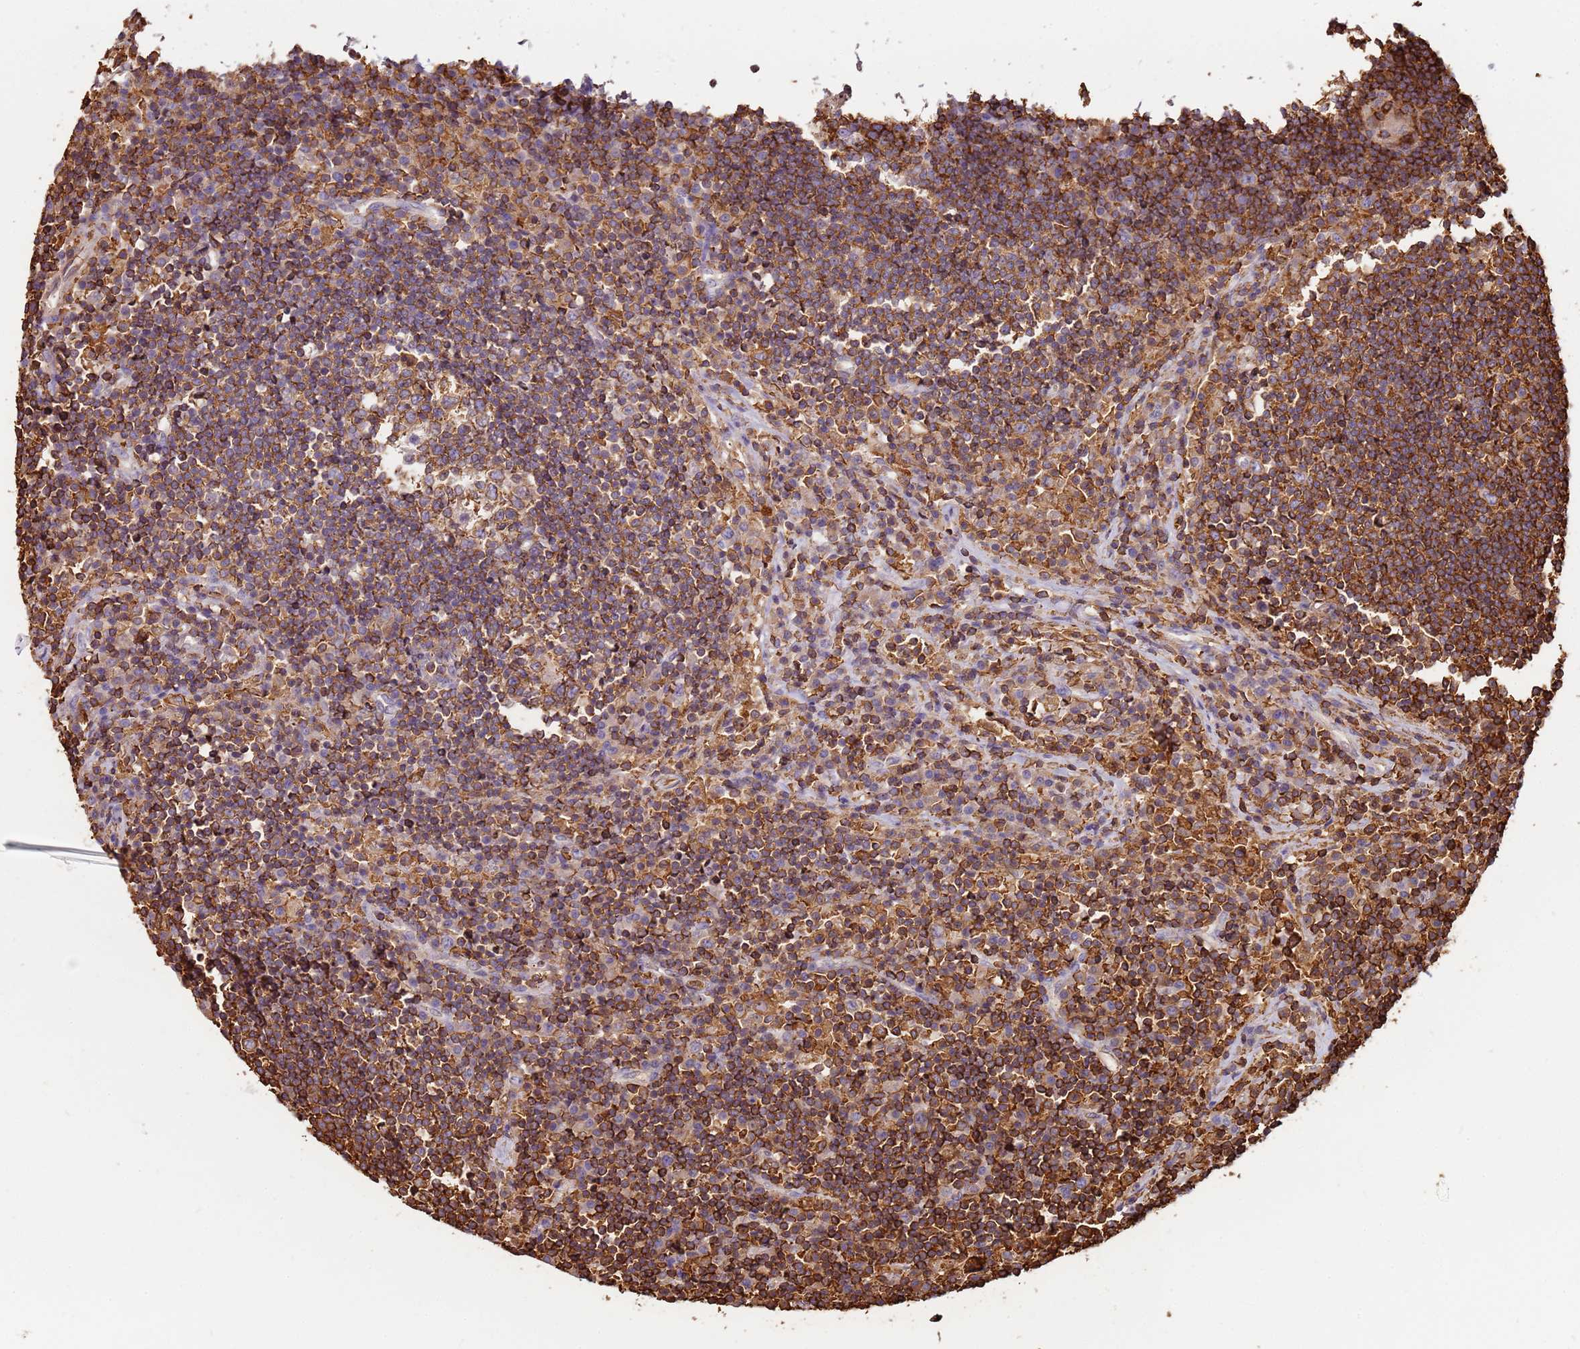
{"staining": {"intensity": "moderate", "quantity": ">75%", "location": "cytoplasmic/membranous"}, "tissue": "lymph node", "cell_type": "Germinal center cells", "image_type": "normal", "snomed": [{"axis": "morphology", "description": "Normal tissue, NOS"}, {"axis": "topography", "description": "Lymph node"}], "caption": "Immunohistochemical staining of benign human lymph node displays >75% levels of moderate cytoplasmic/membranous protein expression in approximately >75% of germinal center cells.", "gene": "OR6P1", "patient": {"sex": "female", "age": 53}}